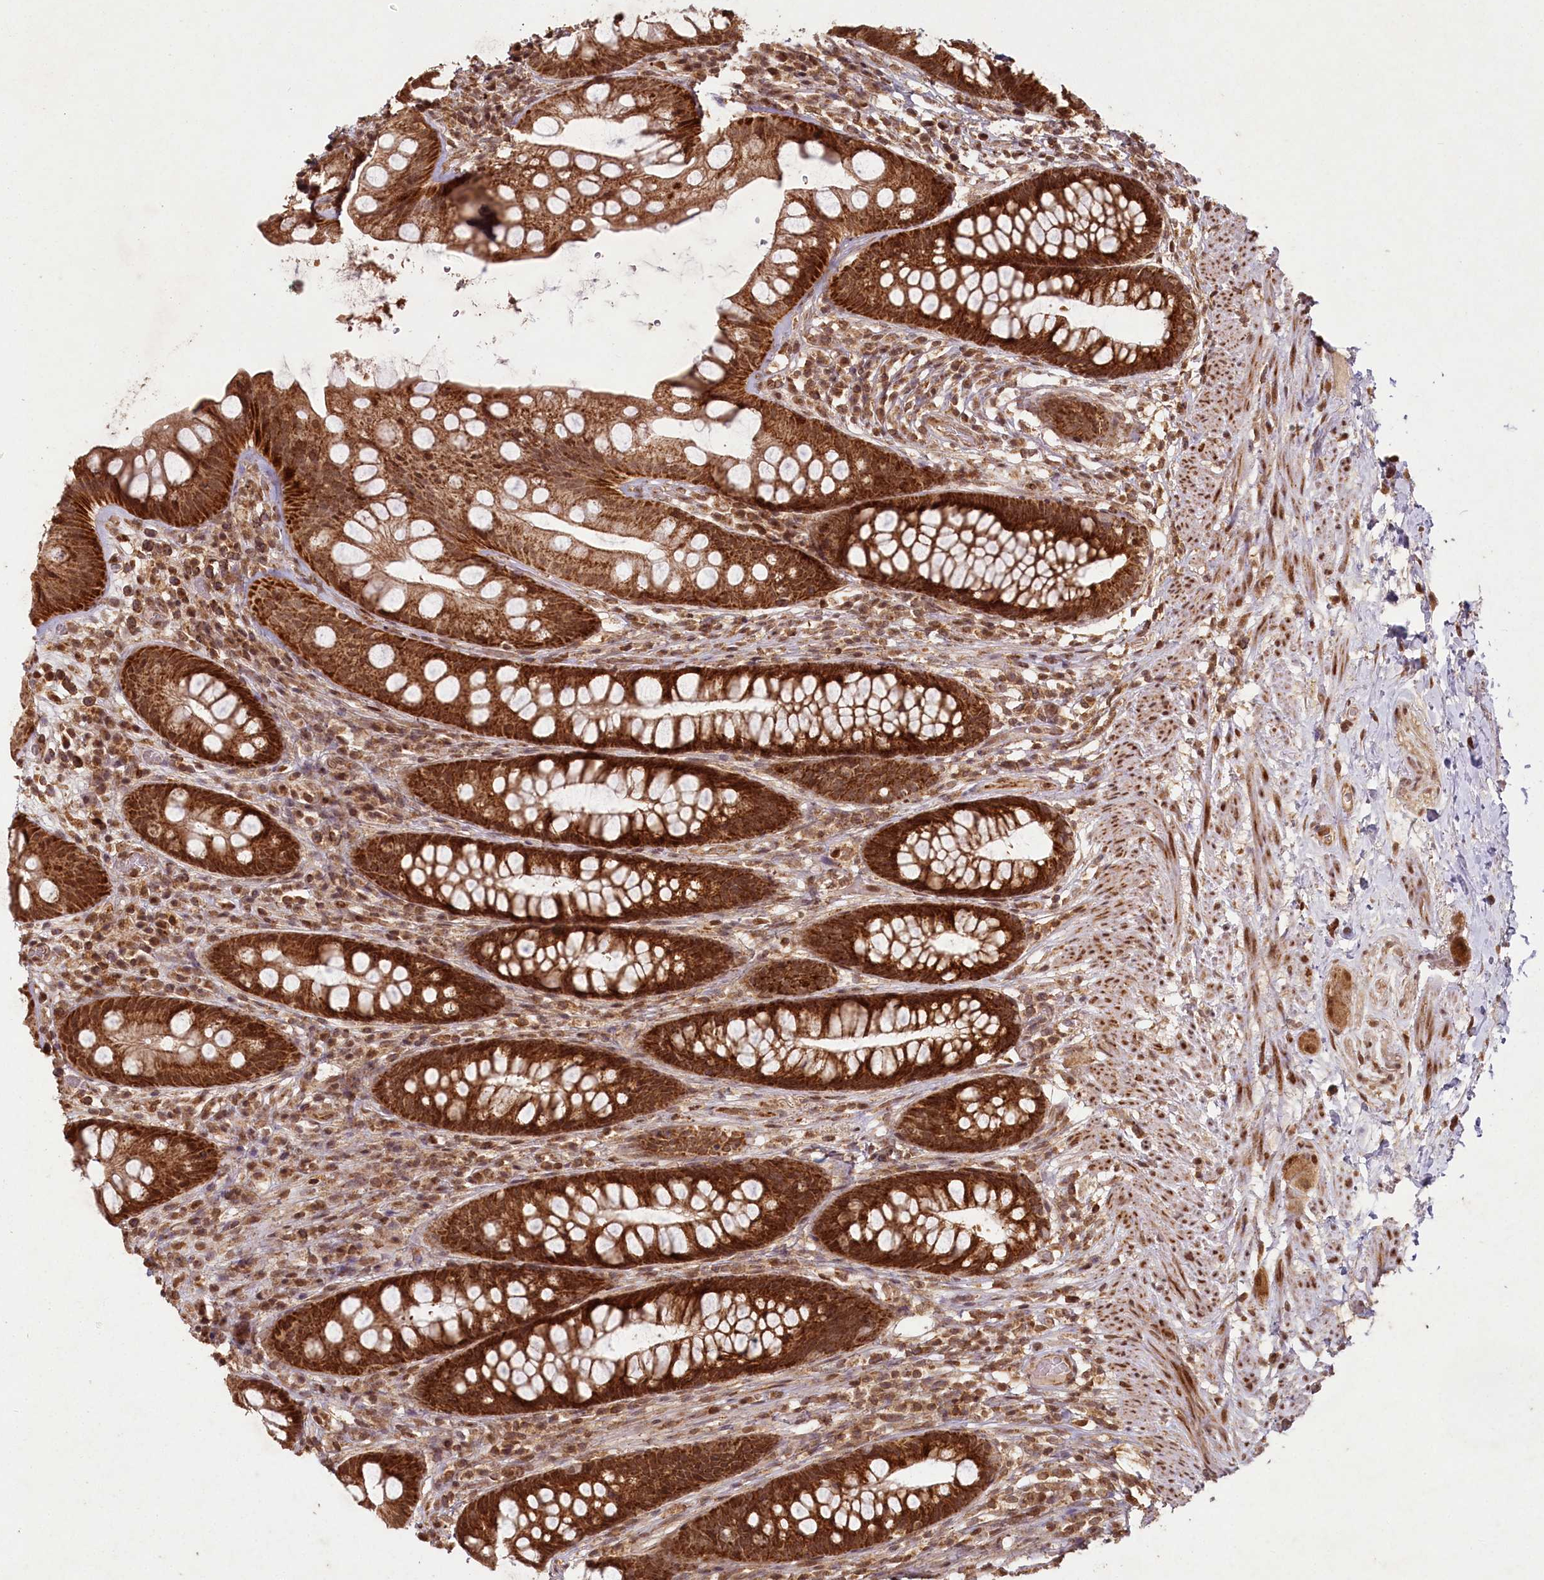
{"staining": {"intensity": "strong", "quantity": ">75%", "location": "cytoplasmic/membranous"}, "tissue": "rectum", "cell_type": "Glandular cells", "image_type": "normal", "snomed": [{"axis": "morphology", "description": "Normal tissue, NOS"}, {"axis": "topography", "description": "Rectum"}], "caption": "Immunohistochemistry staining of benign rectum, which reveals high levels of strong cytoplasmic/membranous positivity in about >75% of glandular cells indicating strong cytoplasmic/membranous protein expression. The staining was performed using DAB (brown) for protein detection and nuclei were counterstained in hematoxylin (blue).", "gene": "MICU1", "patient": {"sex": "male", "age": 74}}